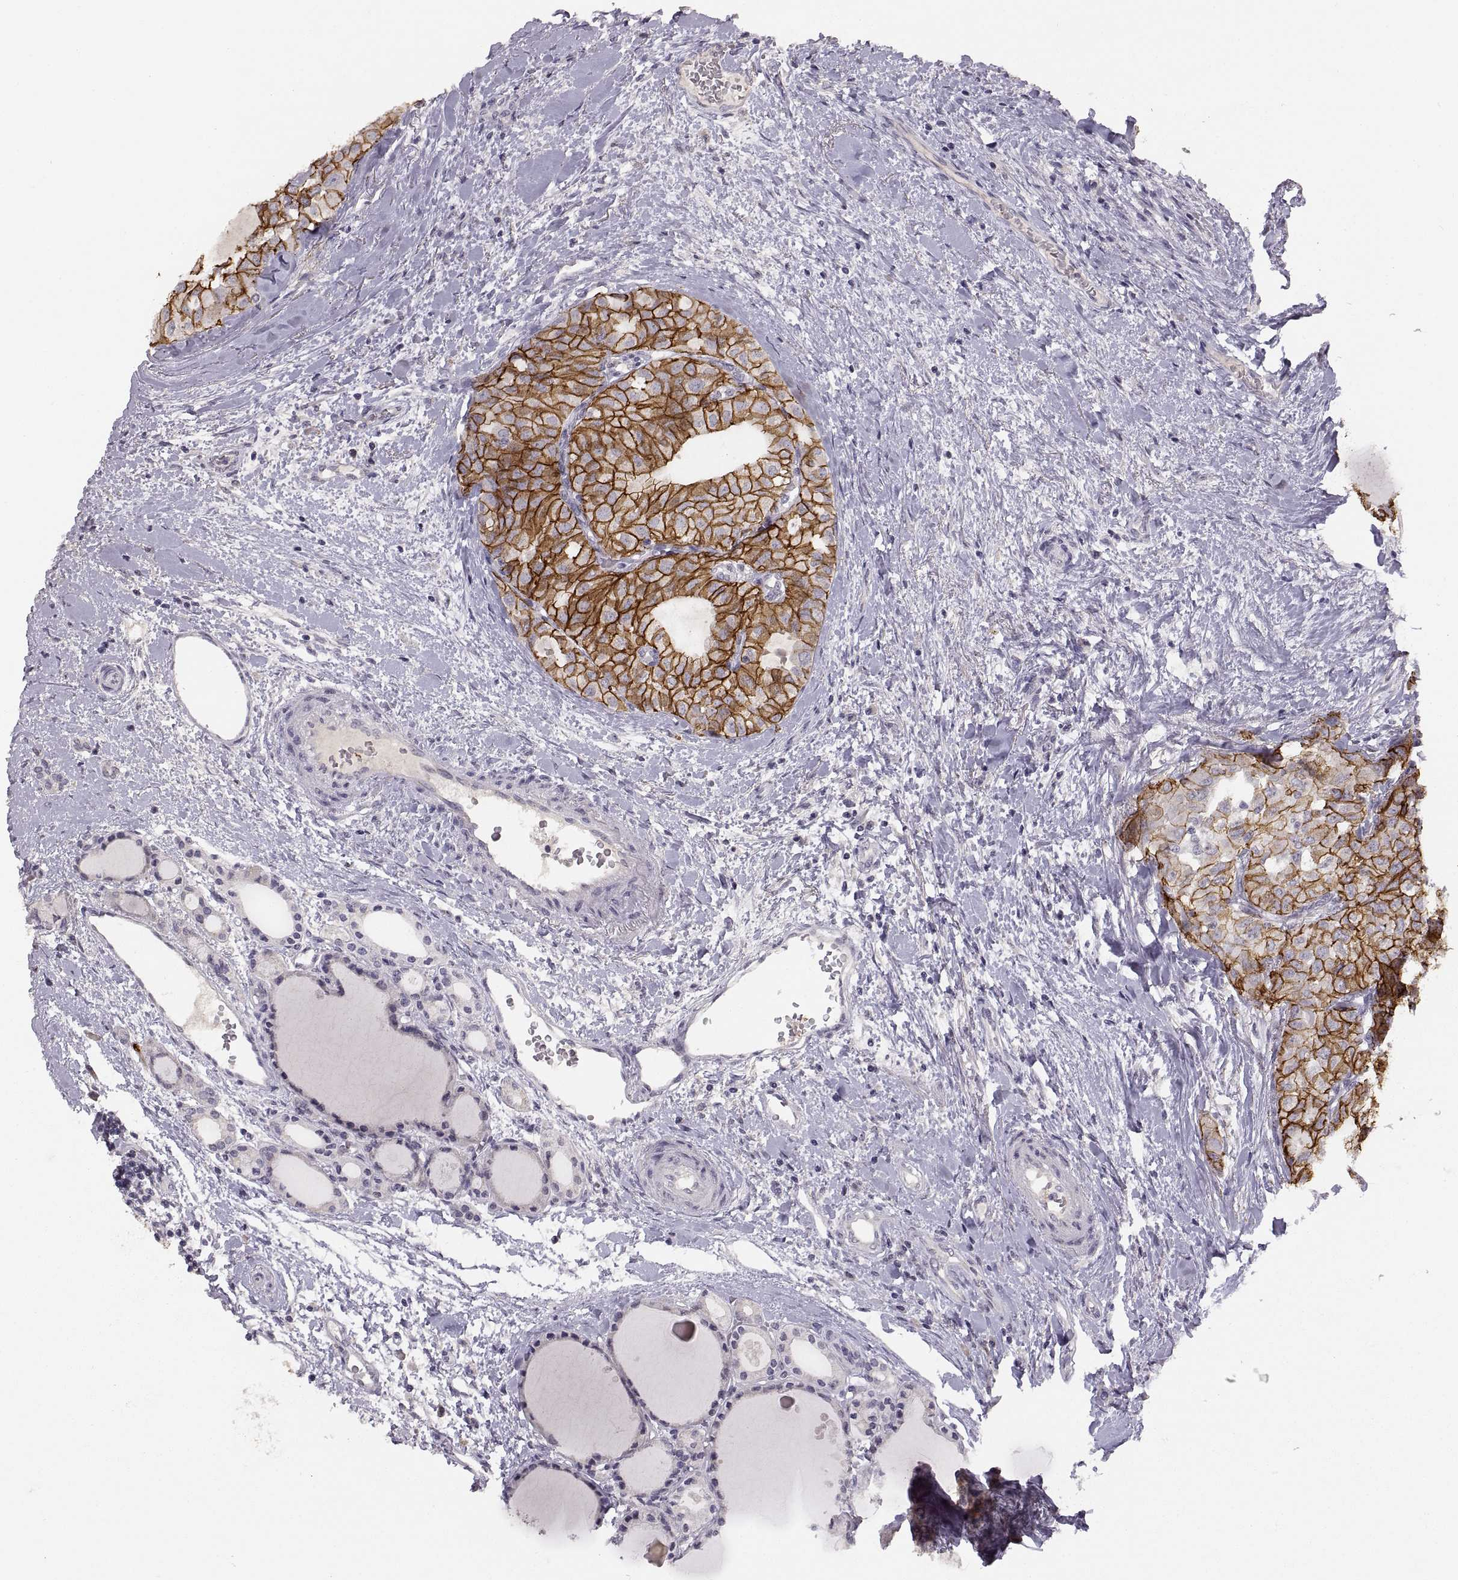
{"staining": {"intensity": "strong", "quantity": ">75%", "location": "cytoplasmic/membranous"}, "tissue": "thyroid cancer", "cell_type": "Tumor cells", "image_type": "cancer", "snomed": [{"axis": "morphology", "description": "Follicular adenoma carcinoma, NOS"}, {"axis": "topography", "description": "Thyroid gland"}], "caption": "Thyroid follicular adenoma carcinoma stained with DAB (3,3'-diaminobenzidine) IHC exhibits high levels of strong cytoplasmic/membranous positivity in approximately >75% of tumor cells. The protein is shown in brown color, while the nuclei are stained blue.", "gene": "CDH2", "patient": {"sex": "male", "age": 75}}